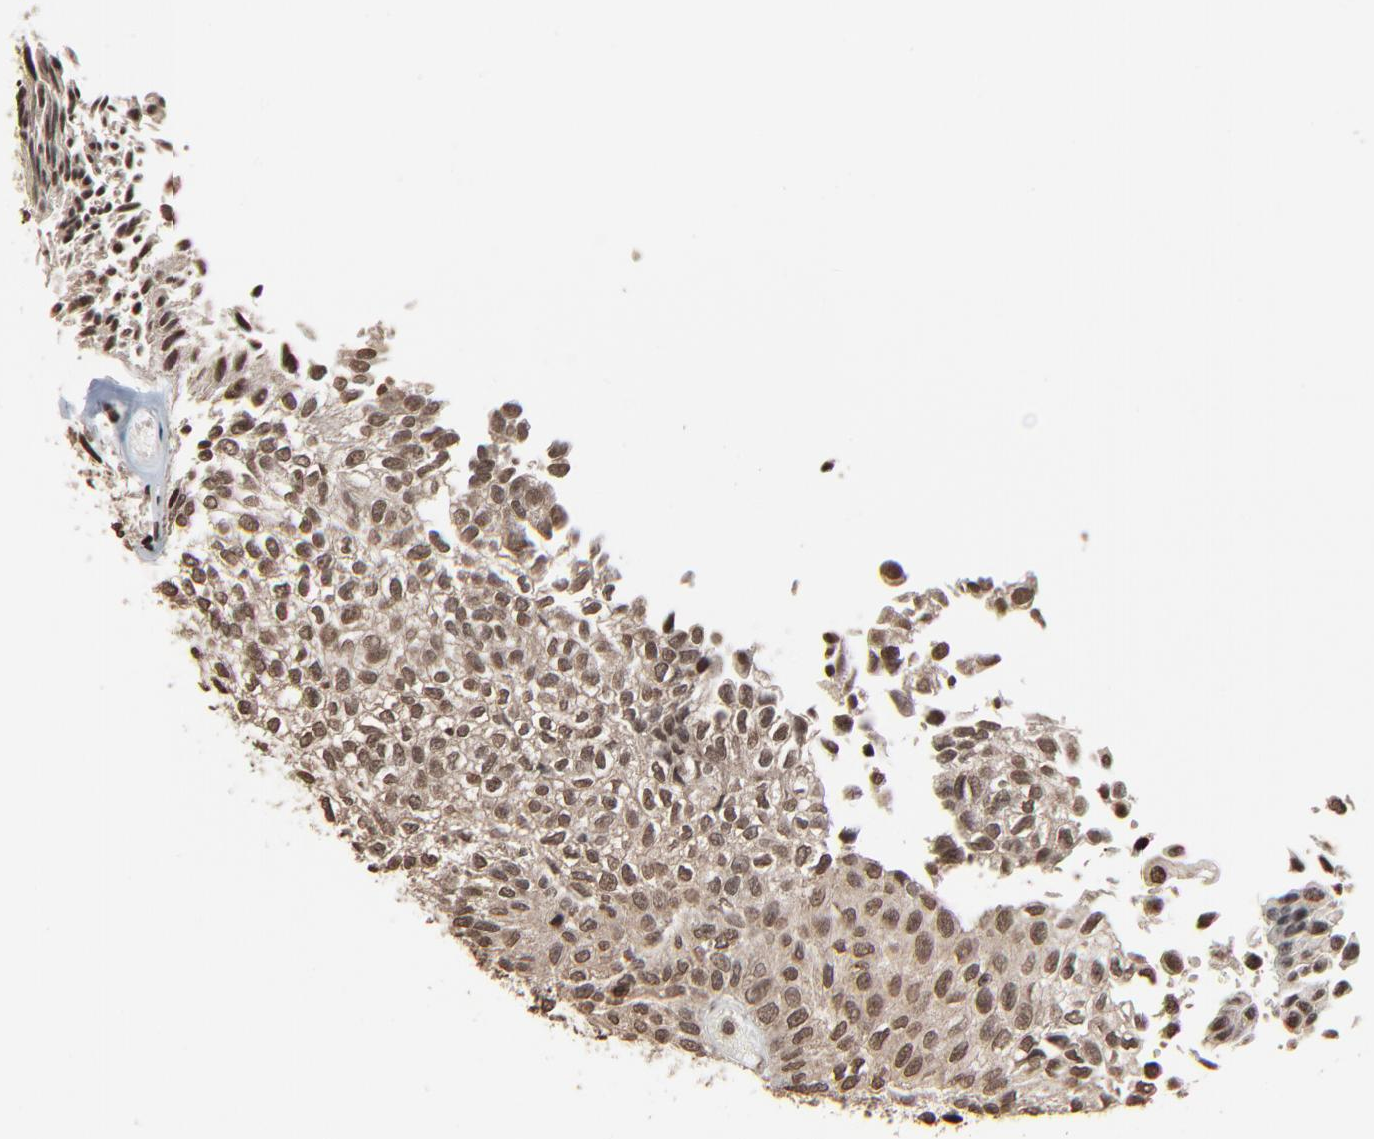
{"staining": {"intensity": "moderate", "quantity": ">75%", "location": "nuclear"}, "tissue": "urothelial cancer", "cell_type": "Tumor cells", "image_type": "cancer", "snomed": [{"axis": "morphology", "description": "Urothelial carcinoma, Low grade"}, {"axis": "topography", "description": "Urinary bladder"}], "caption": "A brown stain labels moderate nuclear expression of a protein in human urothelial cancer tumor cells.", "gene": "RPS6KA3", "patient": {"sex": "male", "age": 76}}